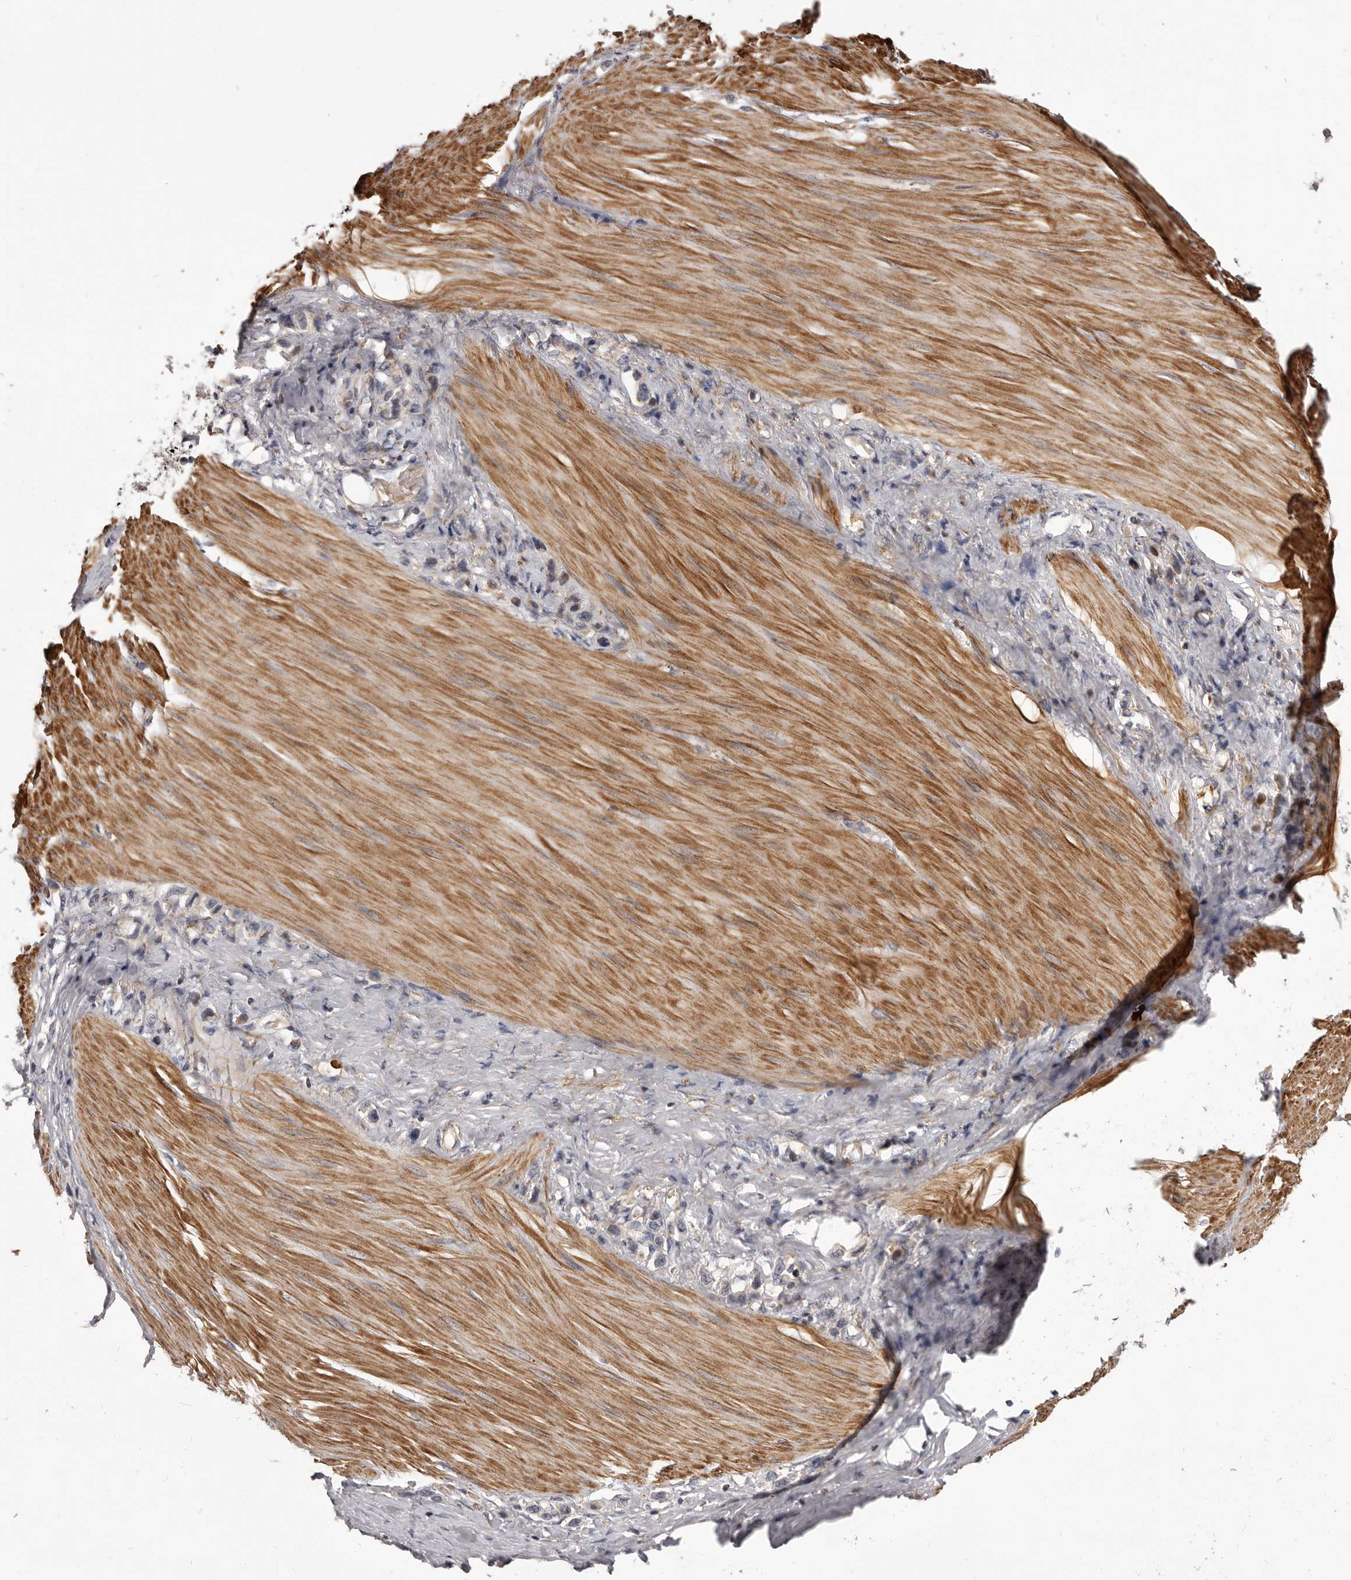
{"staining": {"intensity": "negative", "quantity": "none", "location": "none"}, "tissue": "stomach cancer", "cell_type": "Tumor cells", "image_type": "cancer", "snomed": [{"axis": "morphology", "description": "Adenocarcinoma, NOS"}, {"axis": "topography", "description": "Stomach"}], "caption": "A high-resolution photomicrograph shows immunohistochemistry (IHC) staining of stomach cancer, which demonstrates no significant positivity in tumor cells. (Brightfield microscopy of DAB (3,3'-diaminobenzidine) IHC at high magnification).", "gene": "ALPK1", "patient": {"sex": "female", "age": 65}}